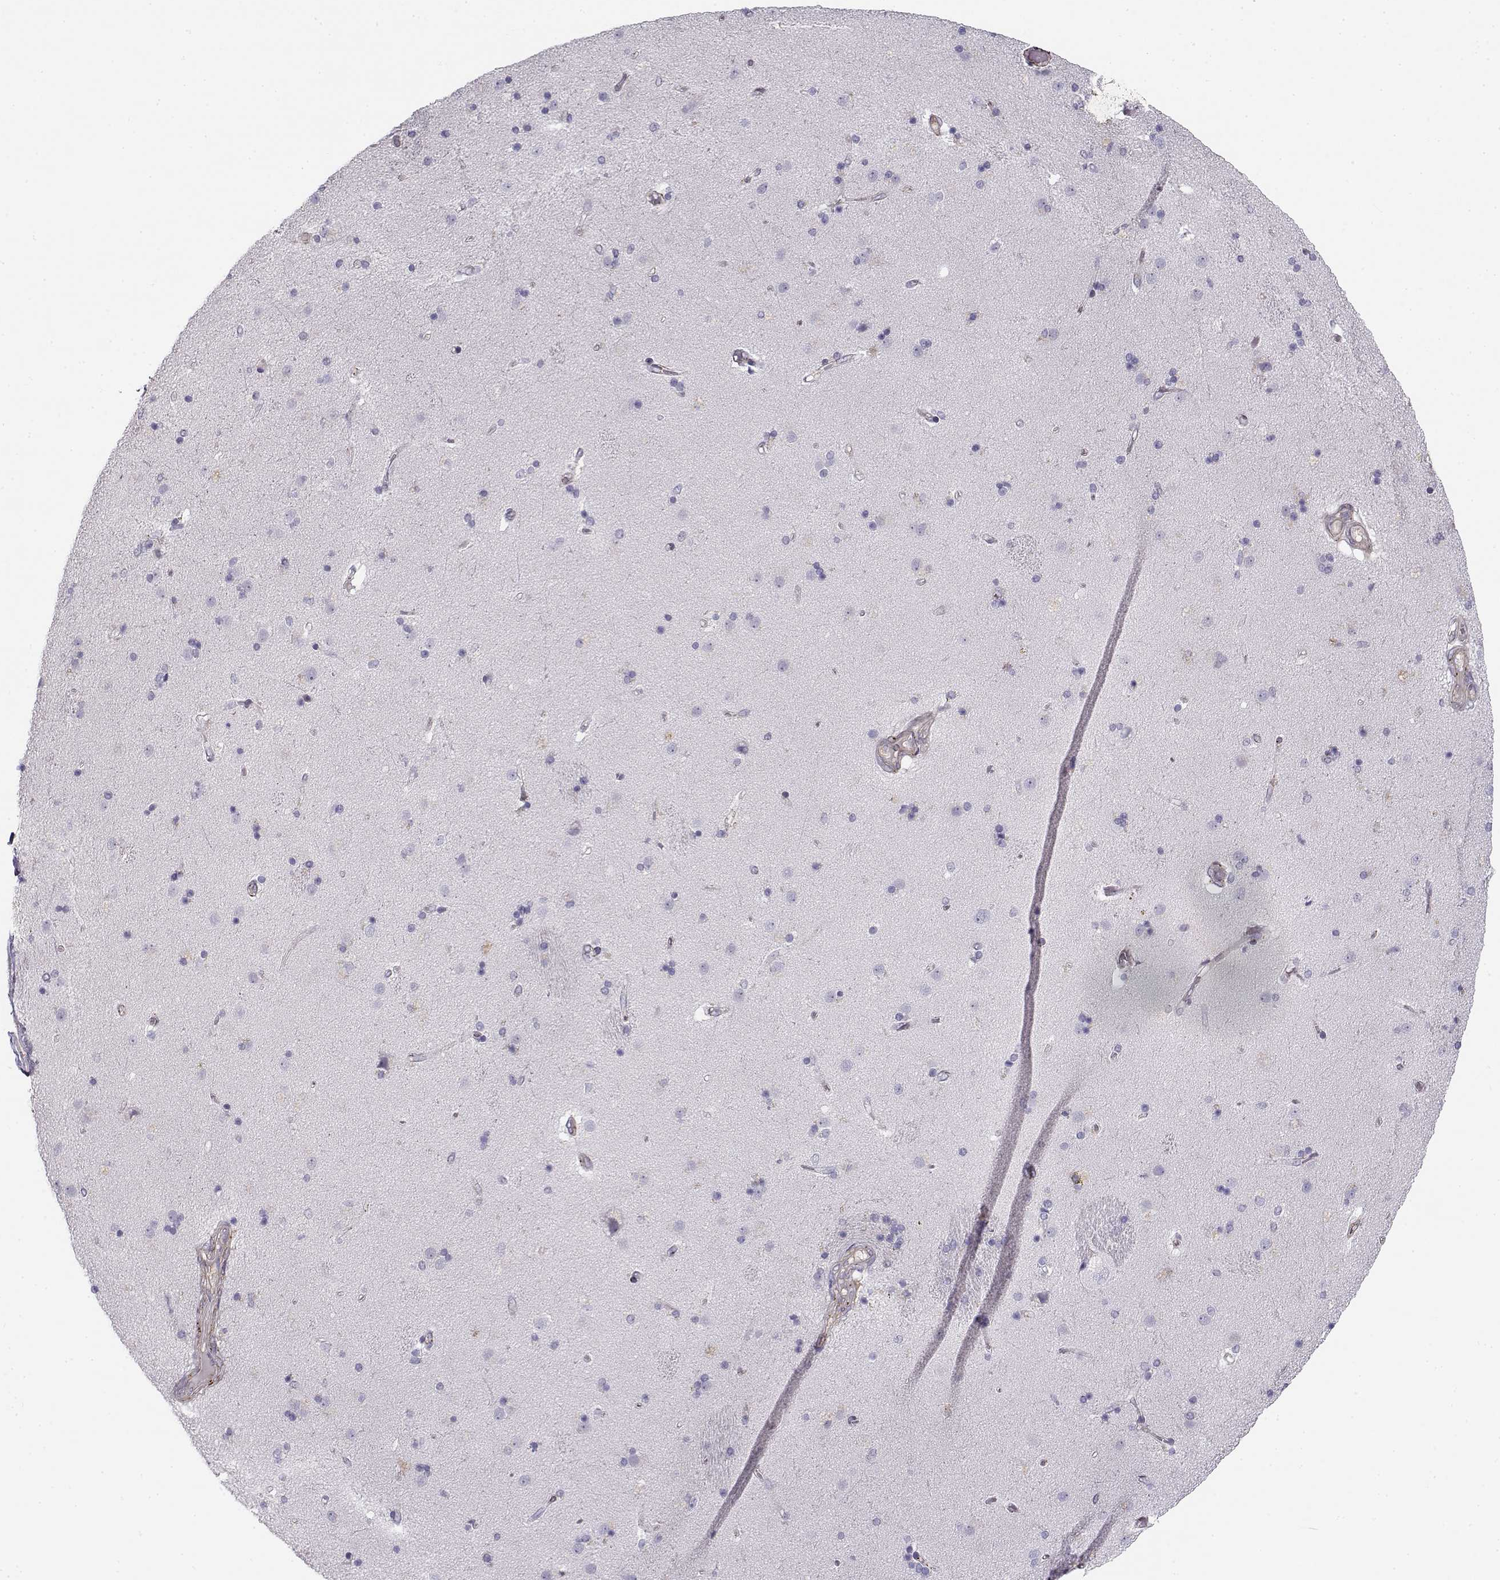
{"staining": {"intensity": "negative", "quantity": "none", "location": "none"}, "tissue": "caudate", "cell_type": "Glial cells", "image_type": "normal", "snomed": [{"axis": "morphology", "description": "Normal tissue, NOS"}, {"axis": "topography", "description": "Lateral ventricle wall"}], "caption": "This is an IHC image of benign caudate. There is no positivity in glial cells.", "gene": "MYO1A", "patient": {"sex": "male", "age": 54}}